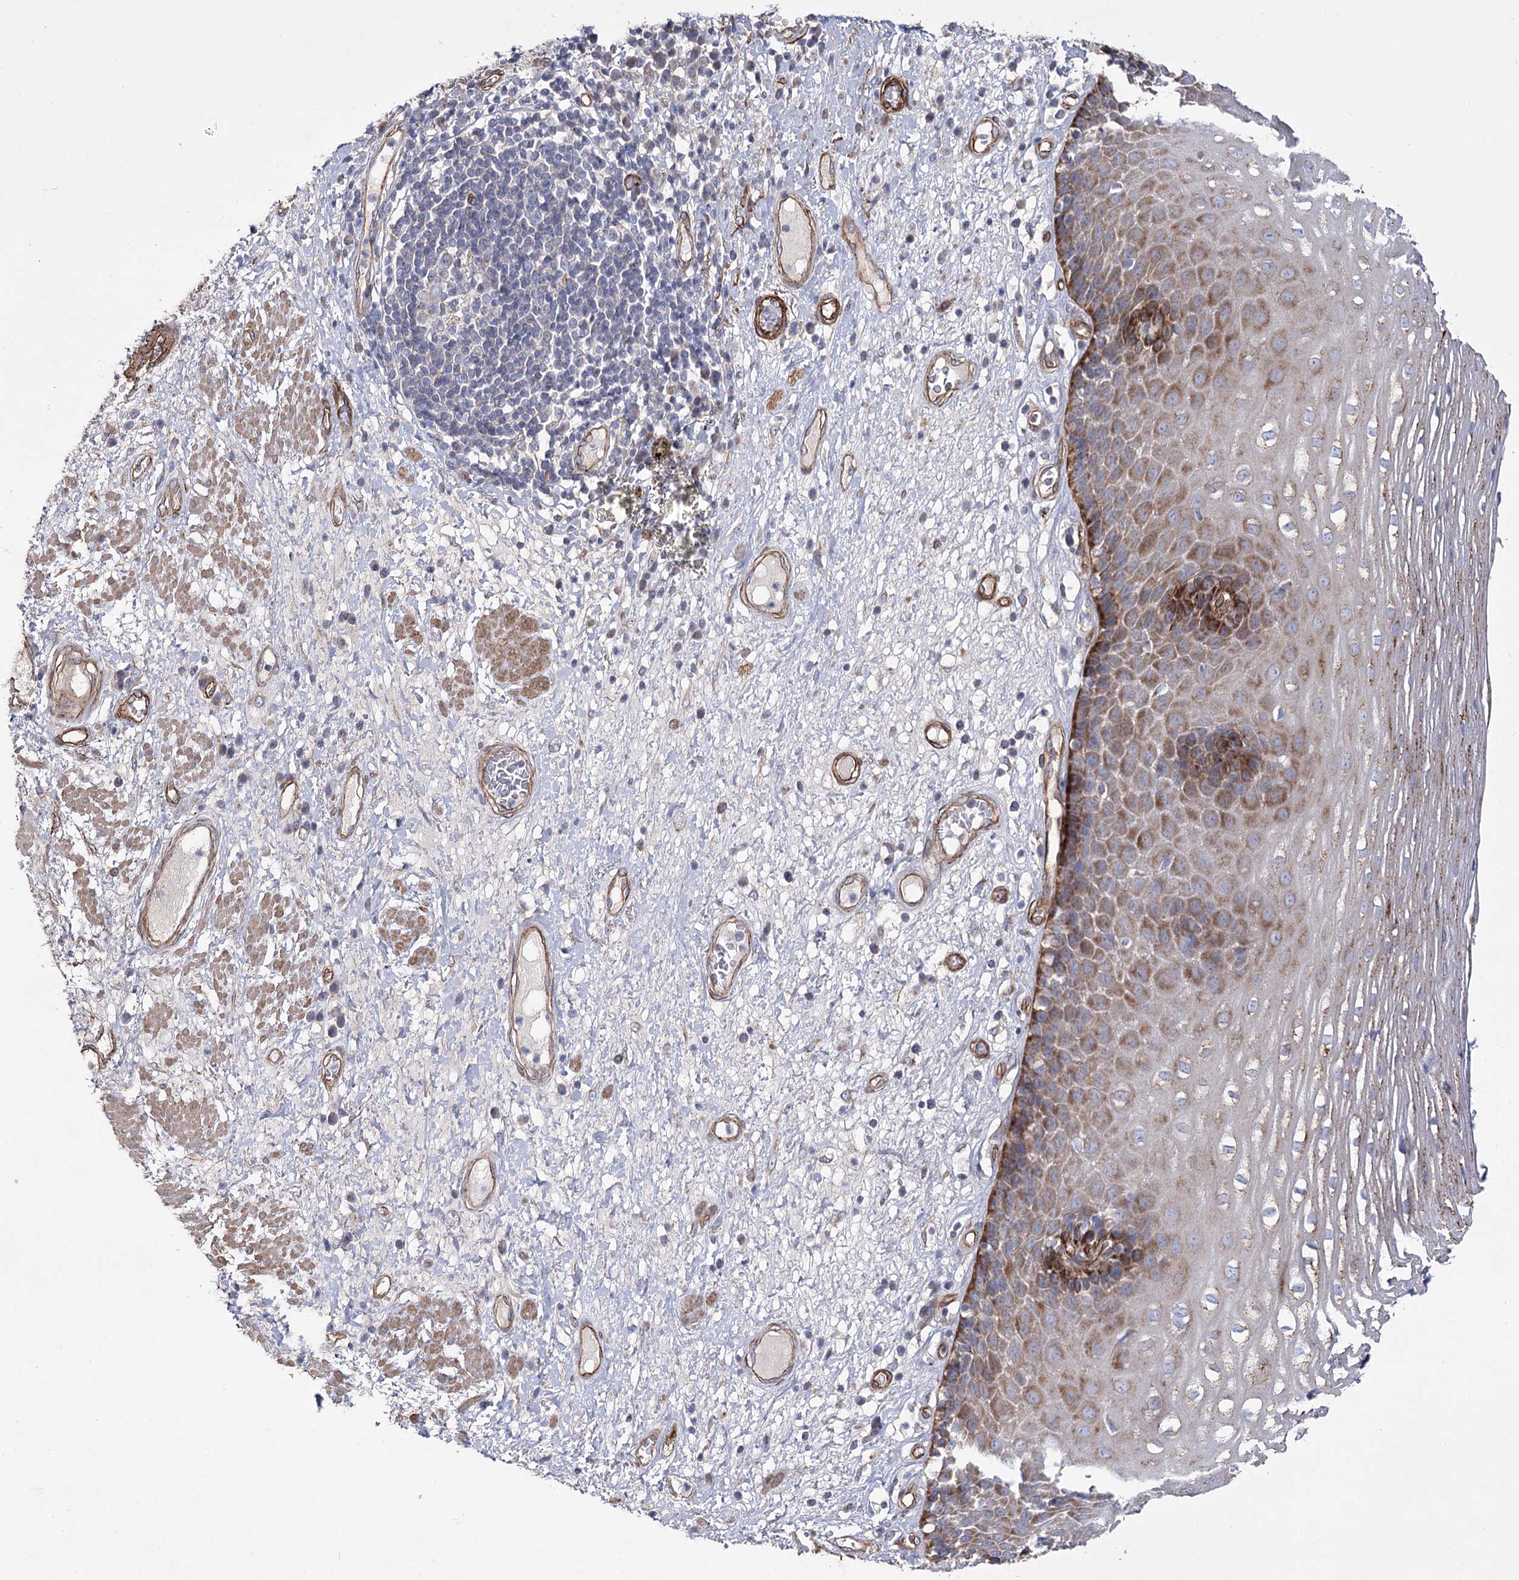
{"staining": {"intensity": "strong", "quantity": "25%-75%", "location": "cytoplasmic/membranous"}, "tissue": "esophagus", "cell_type": "Squamous epithelial cells", "image_type": "normal", "snomed": [{"axis": "morphology", "description": "Normal tissue, NOS"}, {"axis": "morphology", "description": "Adenocarcinoma, NOS"}, {"axis": "topography", "description": "Esophagus"}], "caption": "This photomicrograph demonstrates benign esophagus stained with immunohistochemistry (IHC) to label a protein in brown. The cytoplasmic/membranous of squamous epithelial cells show strong positivity for the protein. Nuclei are counter-stained blue.", "gene": "TMEM164", "patient": {"sex": "male", "age": 62}}